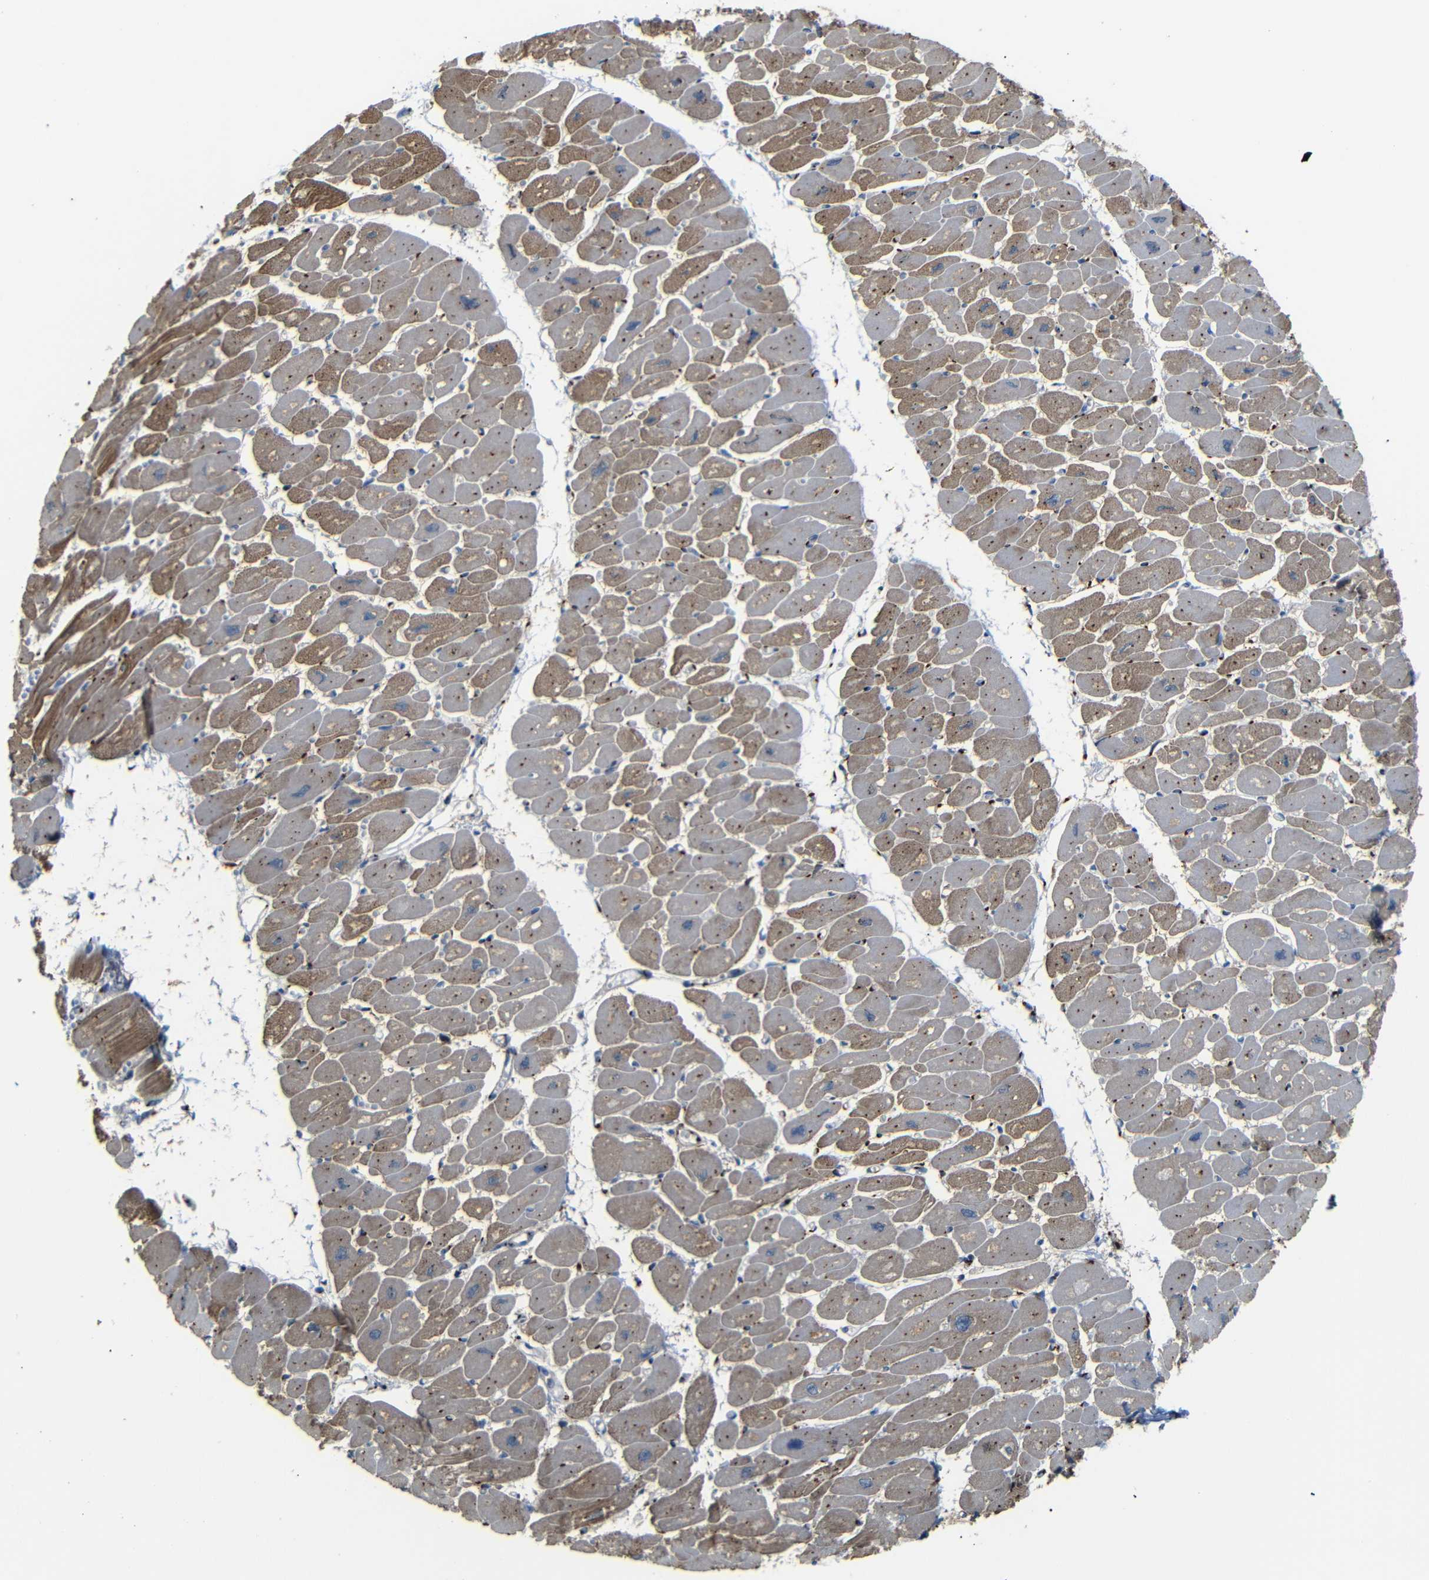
{"staining": {"intensity": "moderate", "quantity": ">75%", "location": "cytoplasmic/membranous"}, "tissue": "heart muscle", "cell_type": "Cardiomyocytes", "image_type": "normal", "snomed": [{"axis": "morphology", "description": "Normal tissue, NOS"}, {"axis": "topography", "description": "Heart"}], "caption": "DAB (3,3'-diaminobenzidine) immunohistochemical staining of unremarkable heart muscle shows moderate cytoplasmic/membranous protein expression in about >75% of cardiomyocytes.", "gene": "TGOLN2", "patient": {"sex": "female", "age": 54}}